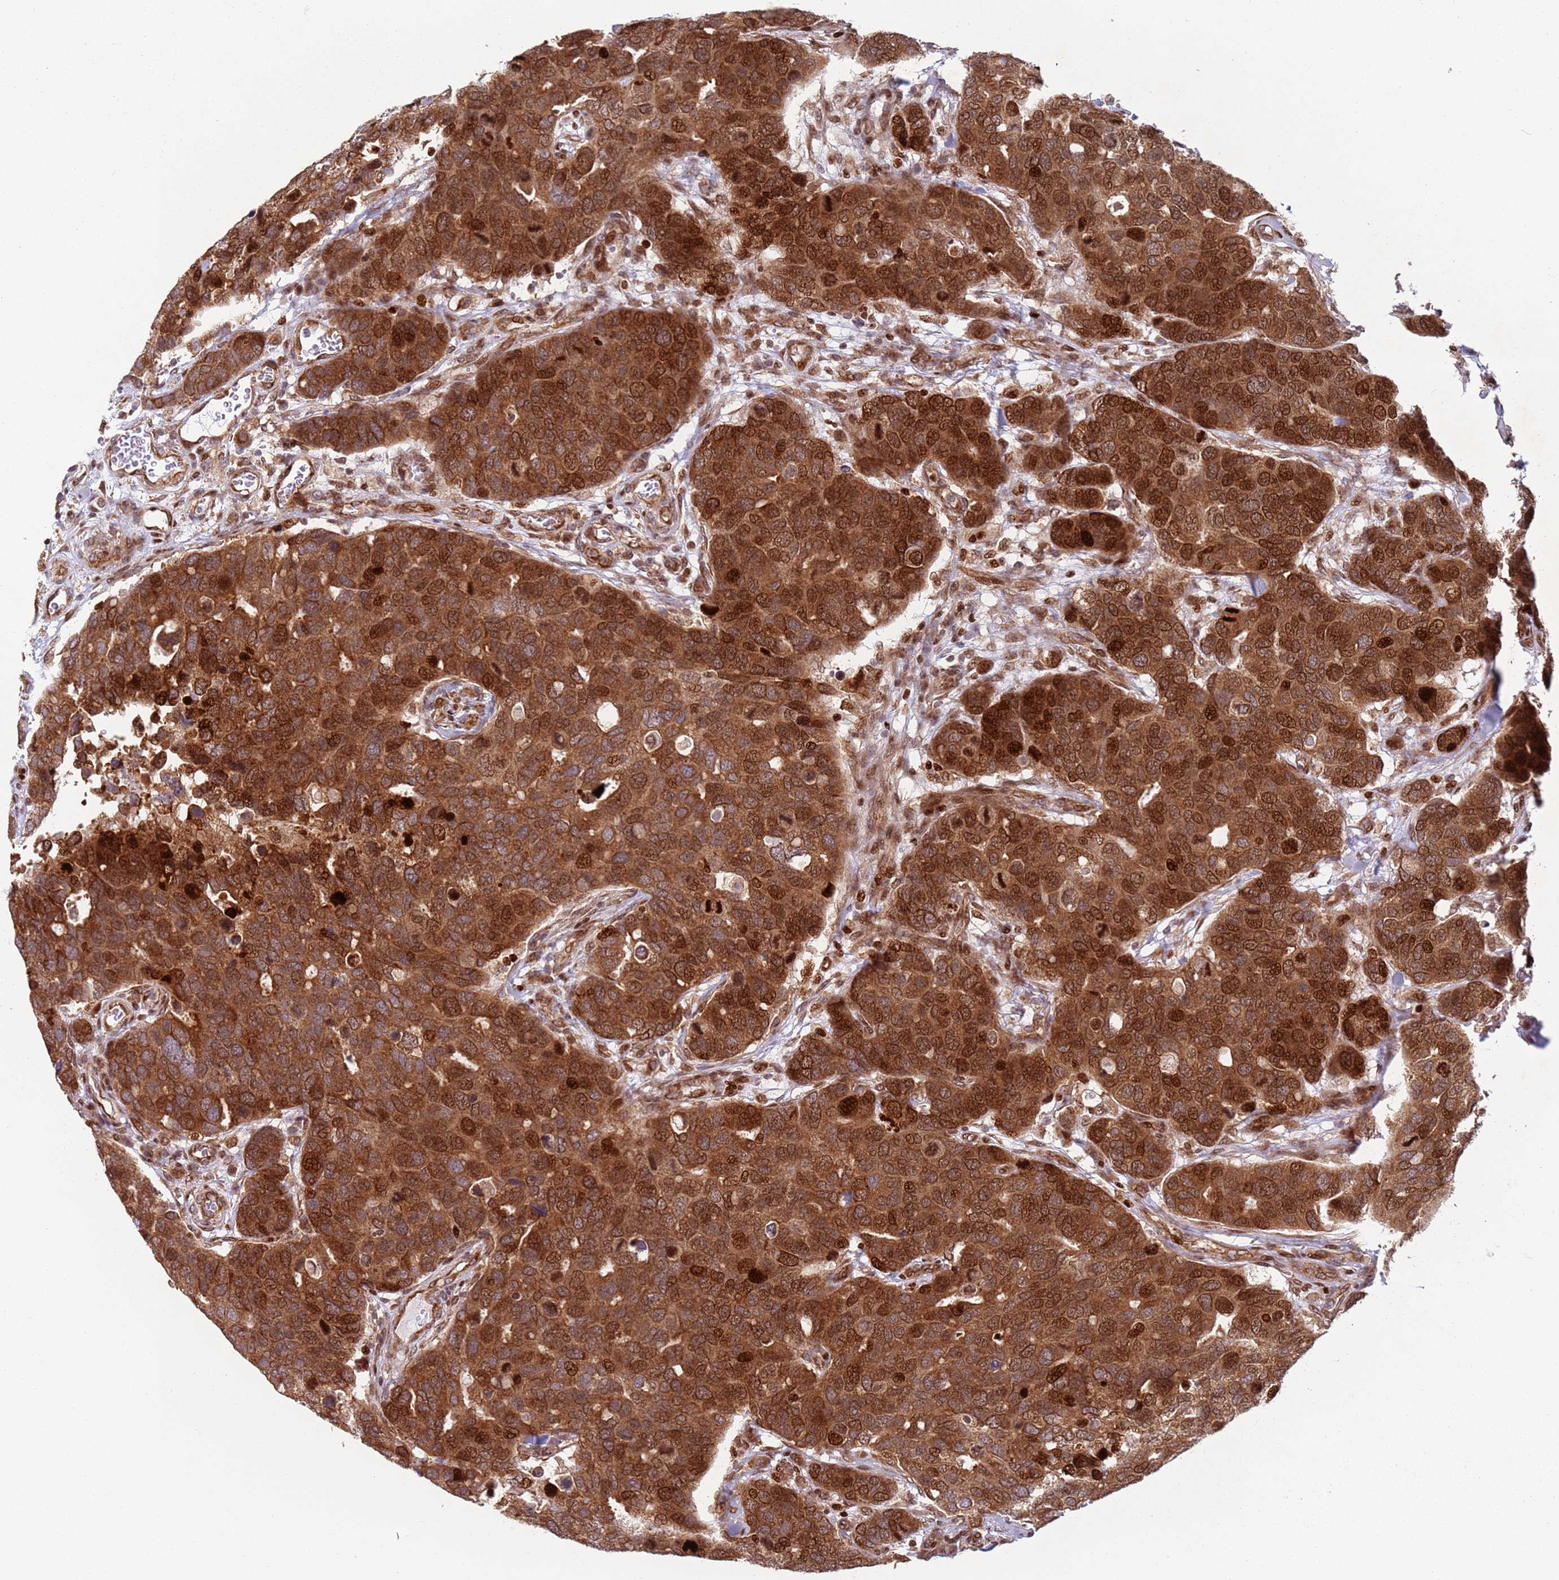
{"staining": {"intensity": "strong", "quantity": ">75%", "location": "cytoplasmic/membranous,nuclear"}, "tissue": "breast cancer", "cell_type": "Tumor cells", "image_type": "cancer", "snomed": [{"axis": "morphology", "description": "Duct carcinoma"}, {"axis": "topography", "description": "Breast"}], "caption": "There is high levels of strong cytoplasmic/membranous and nuclear positivity in tumor cells of invasive ductal carcinoma (breast), as demonstrated by immunohistochemical staining (brown color).", "gene": "HNRNPLL", "patient": {"sex": "female", "age": 83}}